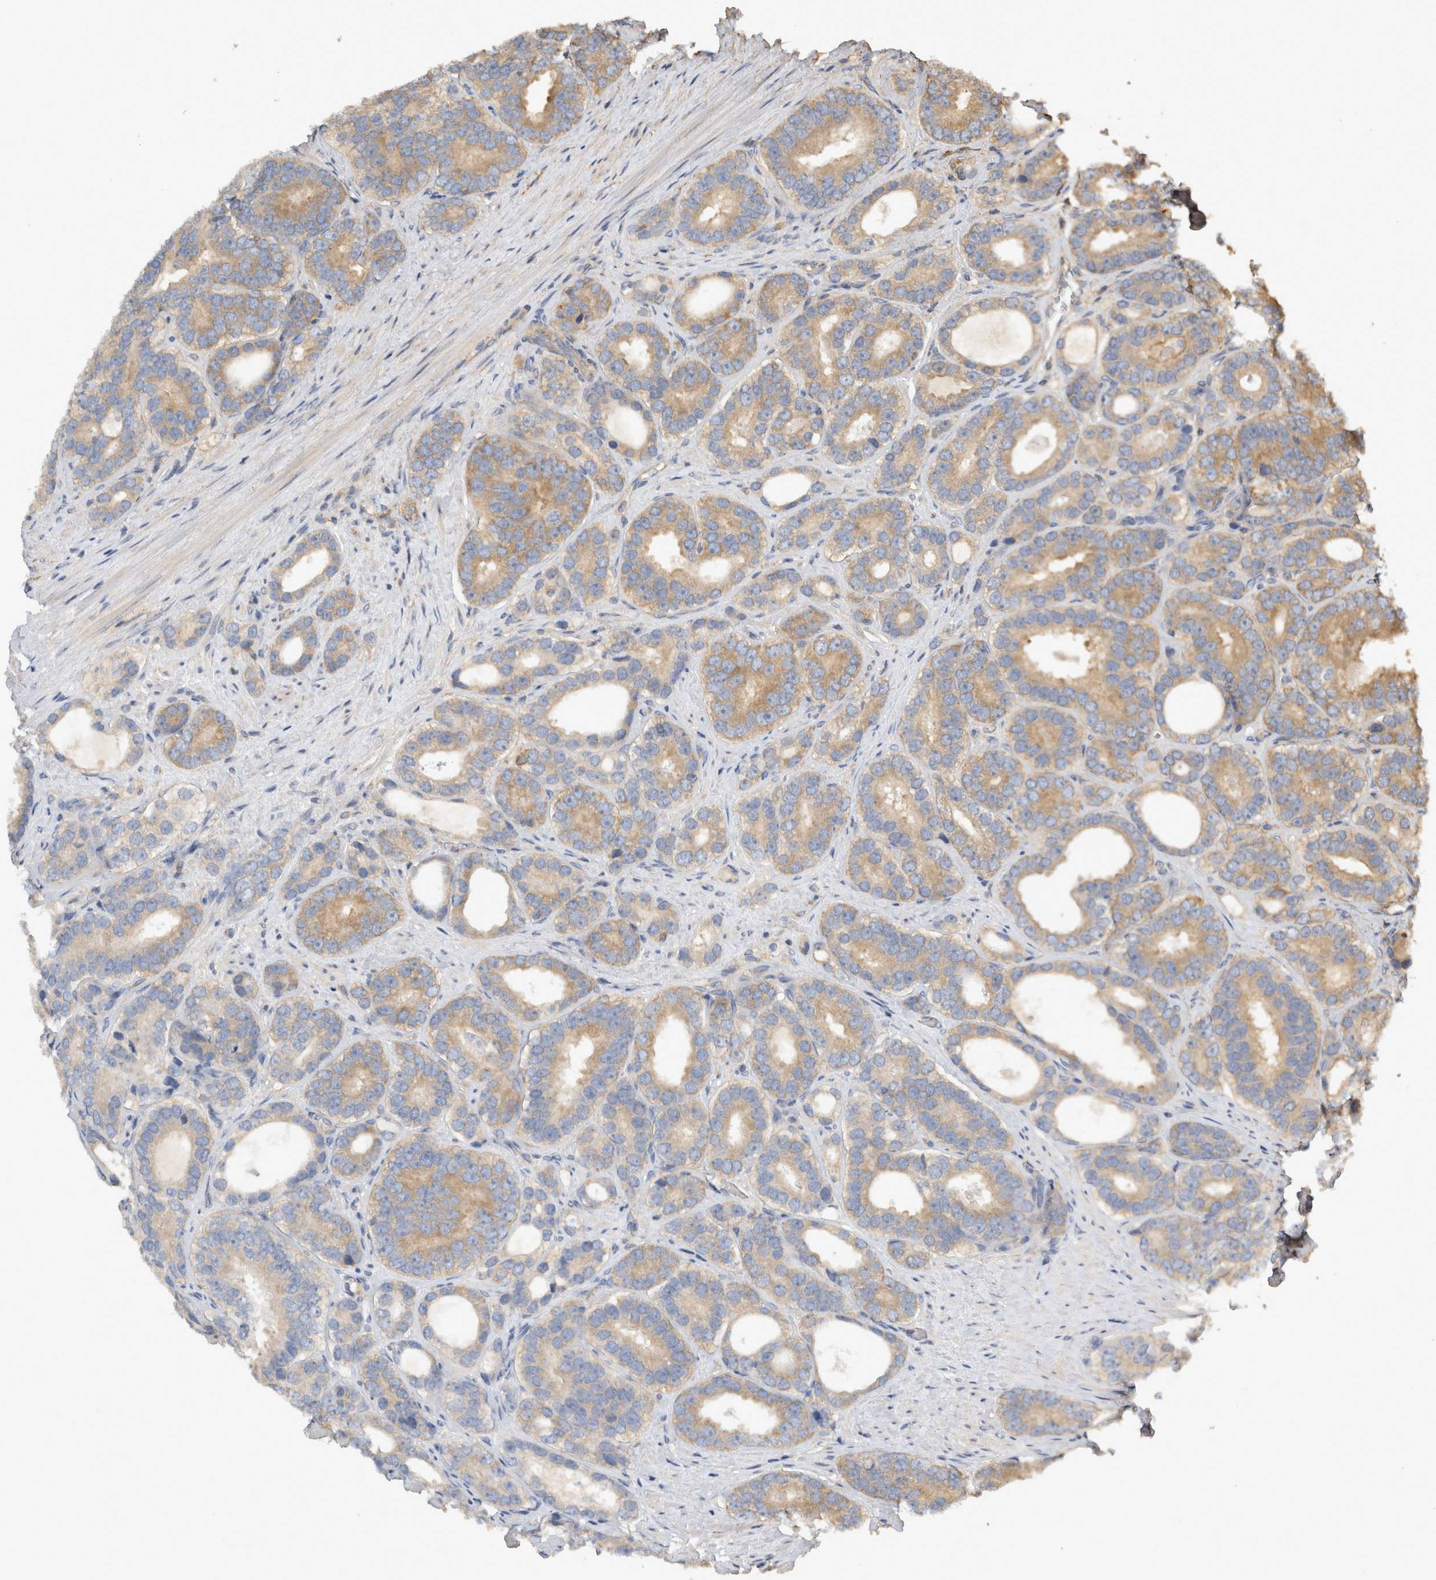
{"staining": {"intensity": "moderate", "quantity": ">75%", "location": "cytoplasmic/membranous"}, "tissue": "prostate cancer", "cell_type": "Tumor cells", "image_type": "cancer", "snomed": [{"axis": "morphology", "description": "Adenocarcinoma, High grade"}, {"axis": "topography", "description": "Prostate"}], "caption": "Immunohistochemistry of human prostate adenocarcinoma (high-grade) demonstrates medium levels of moderate cytoplasmic/membranous expression in approximately >75% of tumor cells. The staining was performed using DAB to visualize the protein expression in brown, while the nuclei were stained in blue with hematoxylin (Magnification: 20x).", "gene": "EIF4G3", "patient": {"sex": "male", "age": 56}}